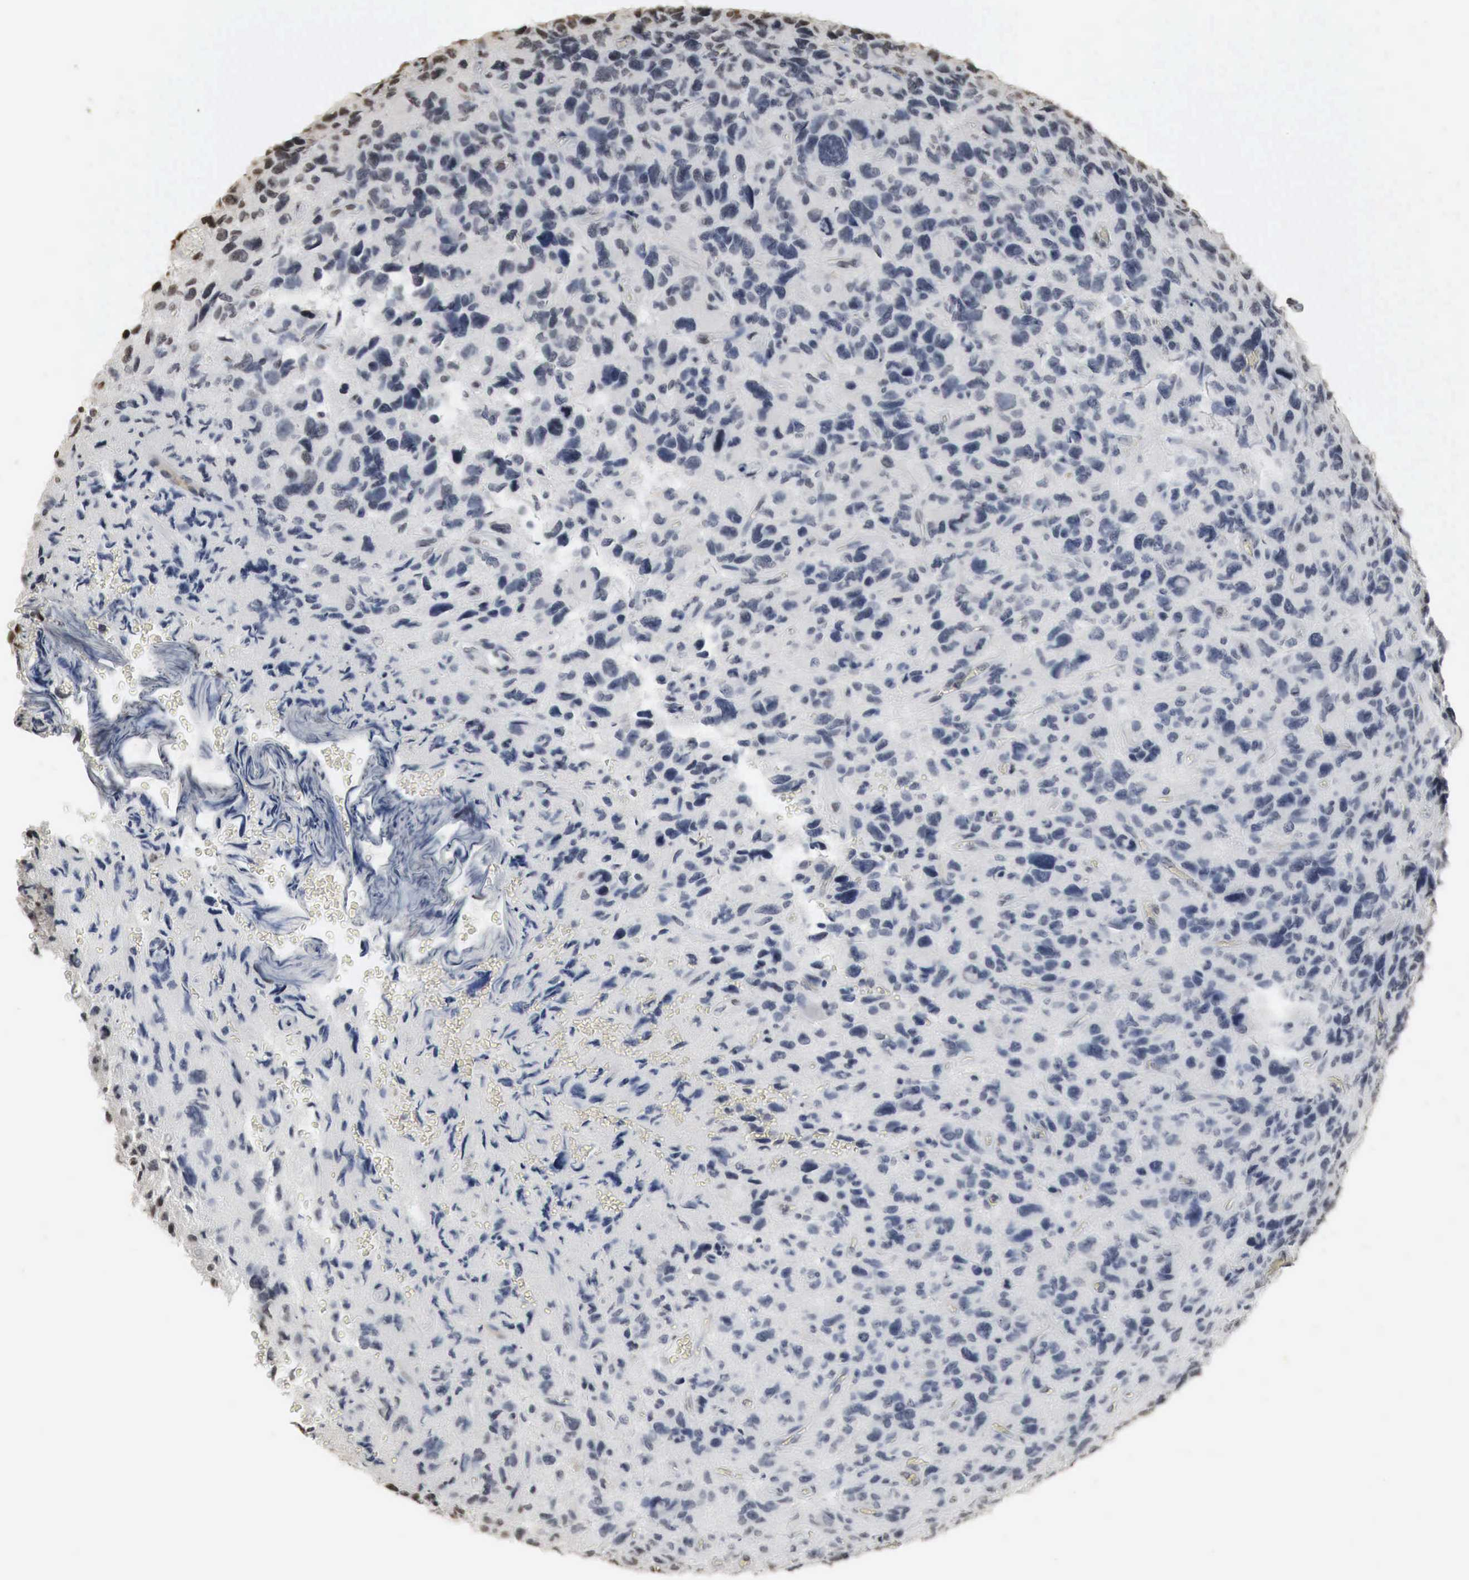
{"staining": {"intensity": "negative", "quantity": "none", "location": "none"}, "tissue": "glioma", "cell_type": "Tumor cells", "image_type": "cancer", "snomed": [{"axis": "morphology", "description": "Glioma, malignant, High grade"}, {"axis": "topography", "description": "Brain"}], "caption": "A micrograph of human glioma is negative for staining in tumor cells.", "gene": "ERBB4", "patient": {"sex": "female", "age": 60}}